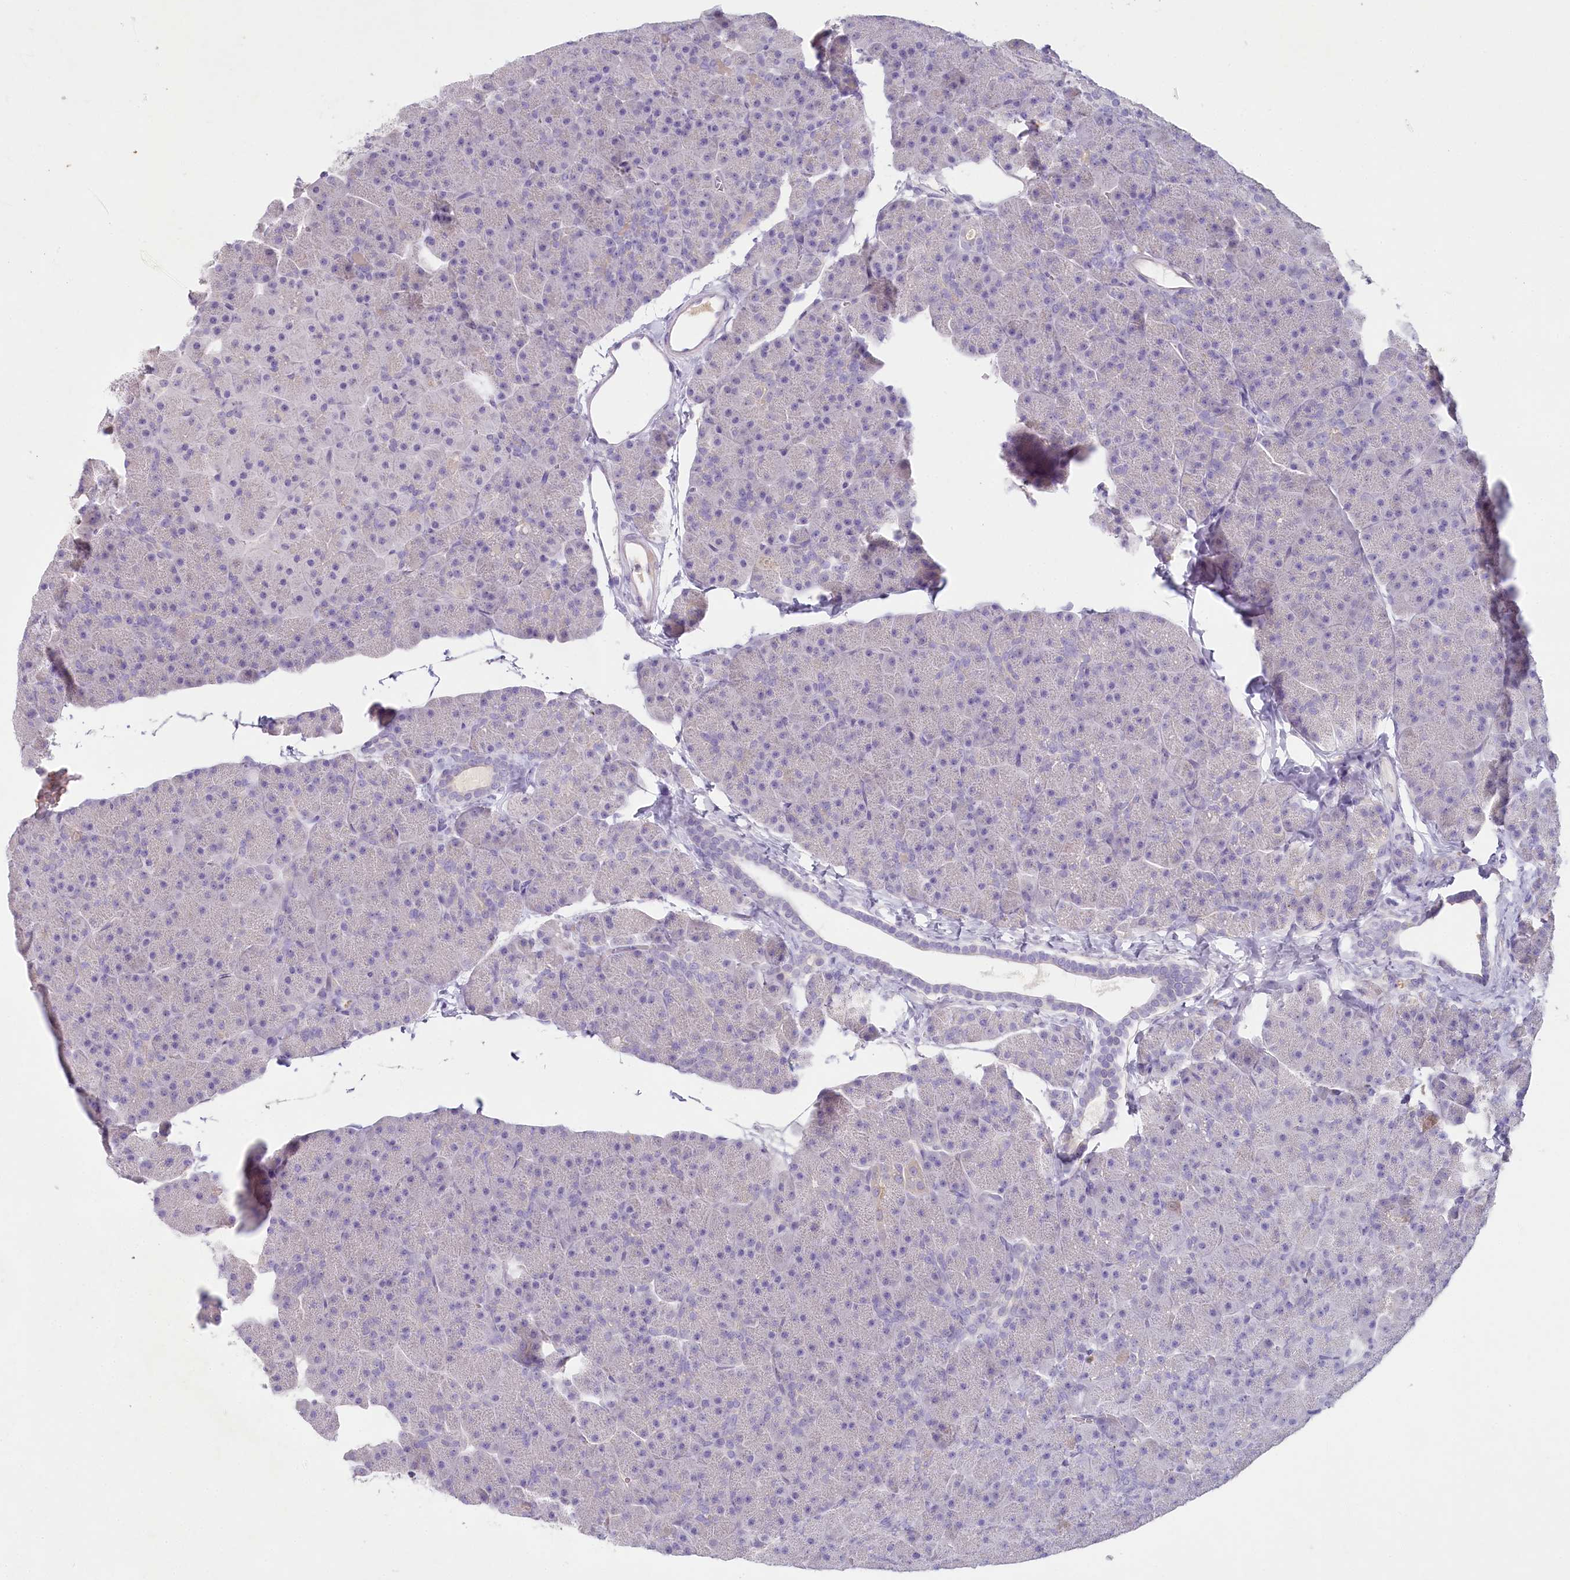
{"staining": {"intensity": "negative", "quantity": "none", "location": "none"}, "tissue": "pancreas", "cell_type": "Exocrine glandular cells", "image_type": "normal", "snomed": [{"axis": "morphology", "description": "Normal tissue, NOS"}, {"axis": "topography", "description": "Pancreas"}], "caption": "Immunohistochemical staining of benign pancreas shows no significant positivity in exocrine glandular cells. (Brightfield microscopy of DAB immunohistochemistry (IHC) at high magnification).", "gene": "HPD", "patient": {"sex": "male", "age": 36}}